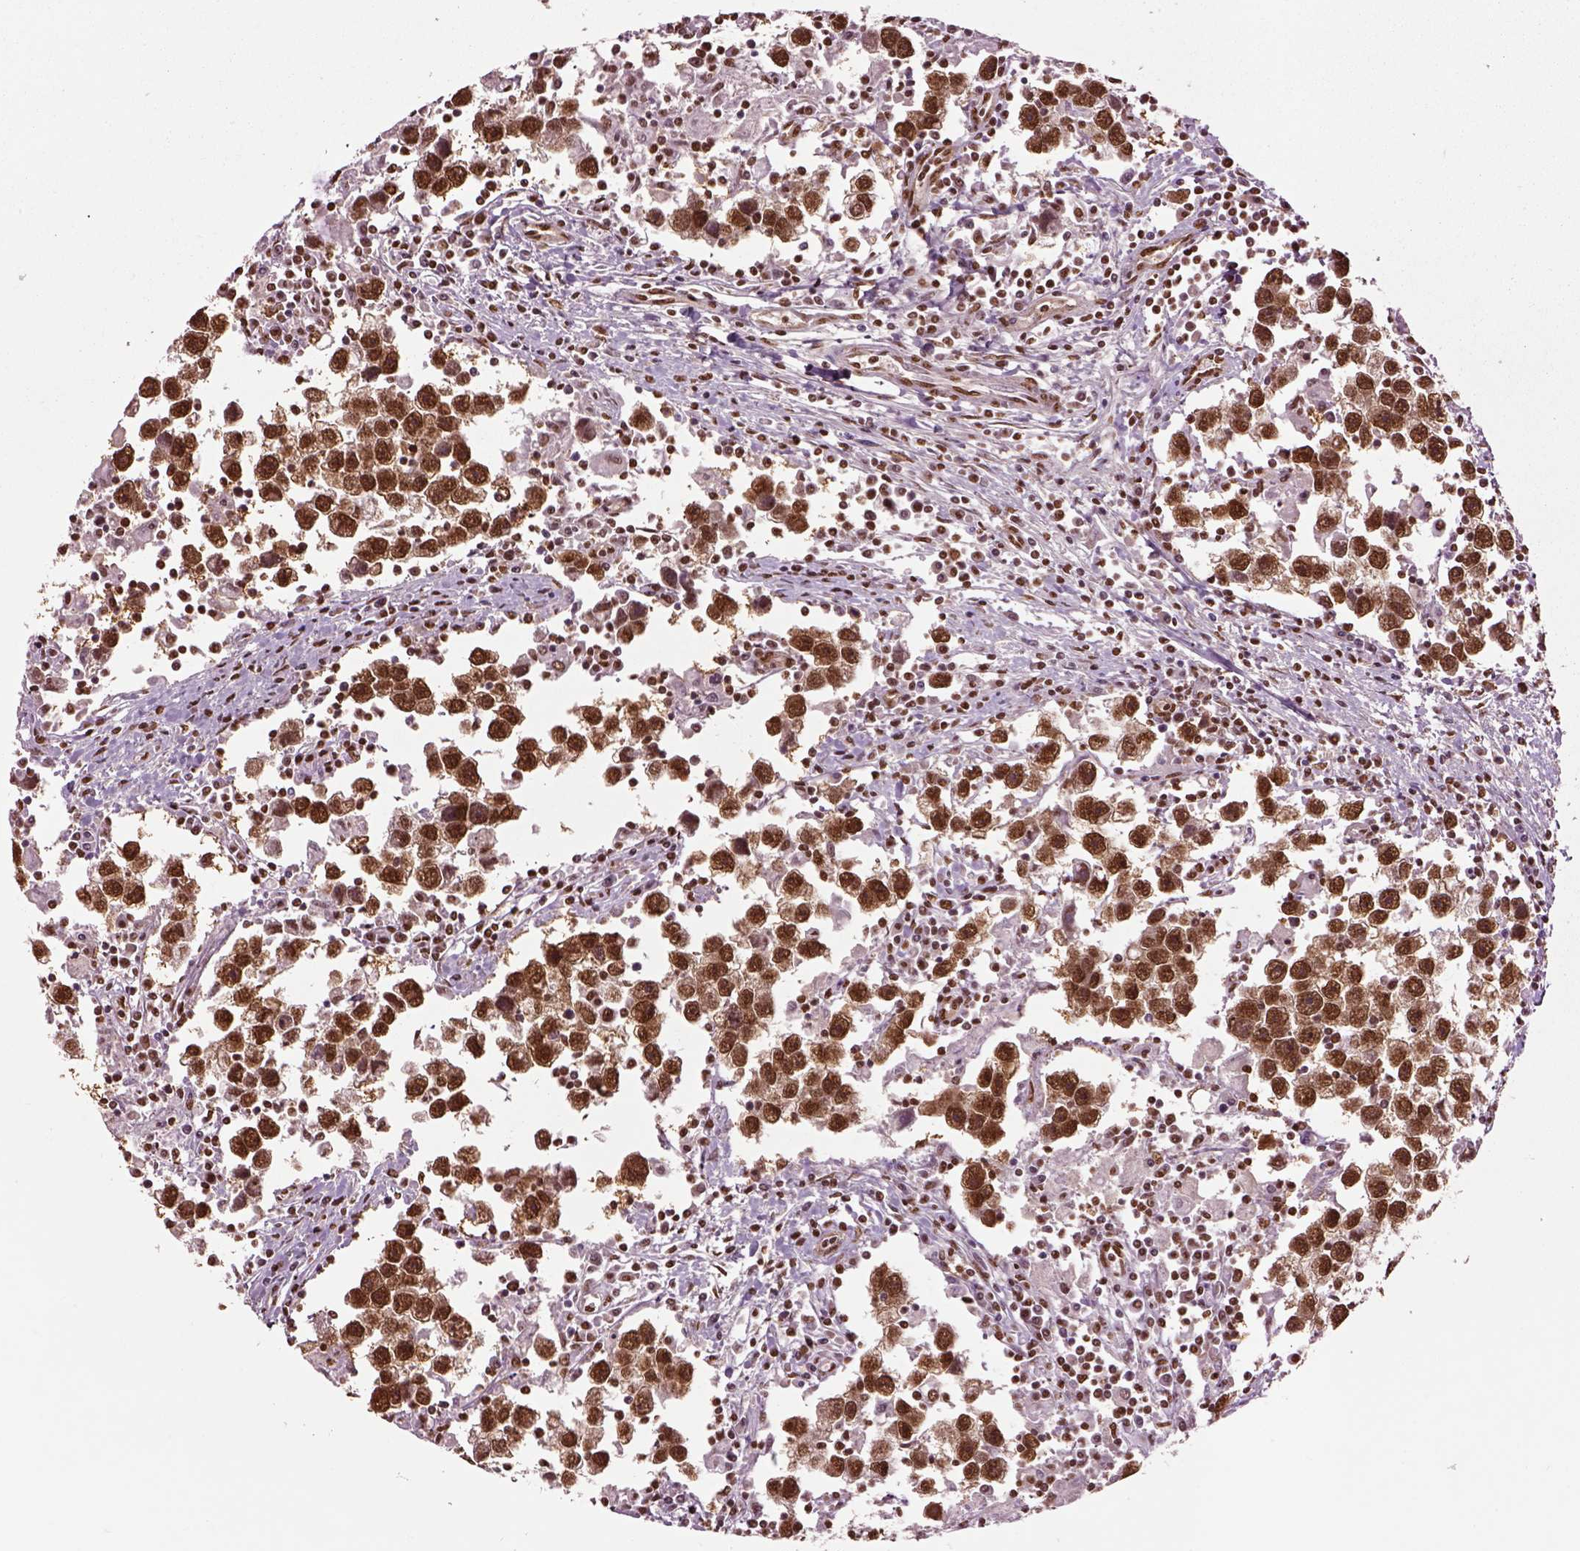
{"staining": {"intensity": "strong", "quantity": ">75%", "location": "nuclear"}, "tissue": "testis cancer", "cell_type": "Tumor cells", "image_type": "cancer", "snomed": [{"axis": "morphology", "description": "Seminoma, NOS"}, {"axis": "topography", "description": "Testis"}], "caption": "A brown stain shows strong nuclear staining of a protein in human seminoma (testis) tumor cells. (DAB (3,3'-diaminobenzidine) IHC, brown staining for protein, blue staining for nuclei).", "gene": "DDX3X", "patient": {"sex": "male", "age": 30}}